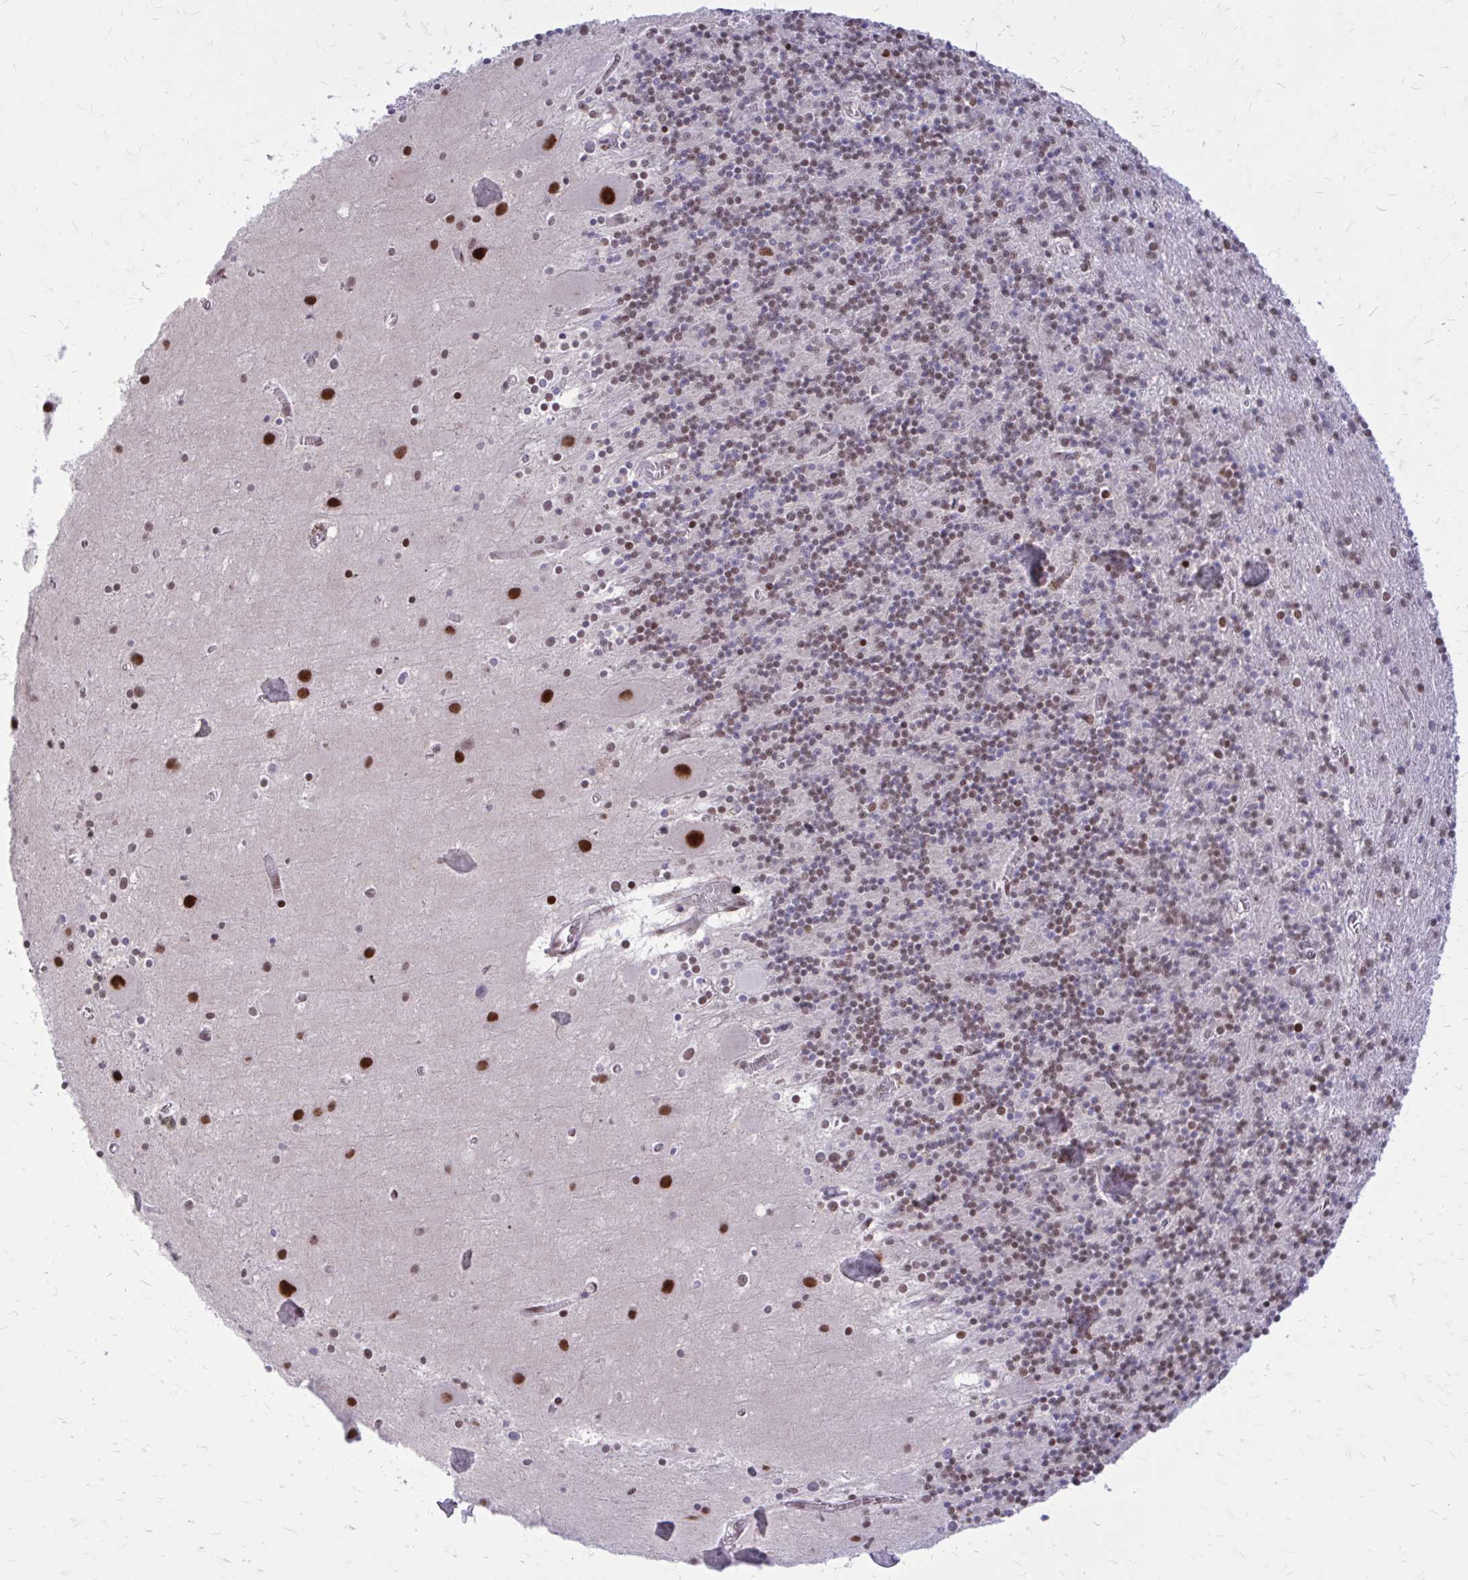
{"staining": {"intensity": "moderate", "quantity": ">75%", "location": "nuclear"}, "tissue": "cerebellum", "cell_type": "Cells in granular layer", "image_type": "normal", "snomed": [{"axis": "morphology", "description": "Normal tissue, NOS"}, {"axis": "topography", "description": "Cerebellum"}], "caption": "Protein analysis of normal cerebellum shows moderate nuclear staining in approximately >75% of cells in granular layer. (brown staining indicates protein expression, while blue staining denotes nuclei).", "gene": "PSME4", "patient": {"sex": "male", "age": 70}}